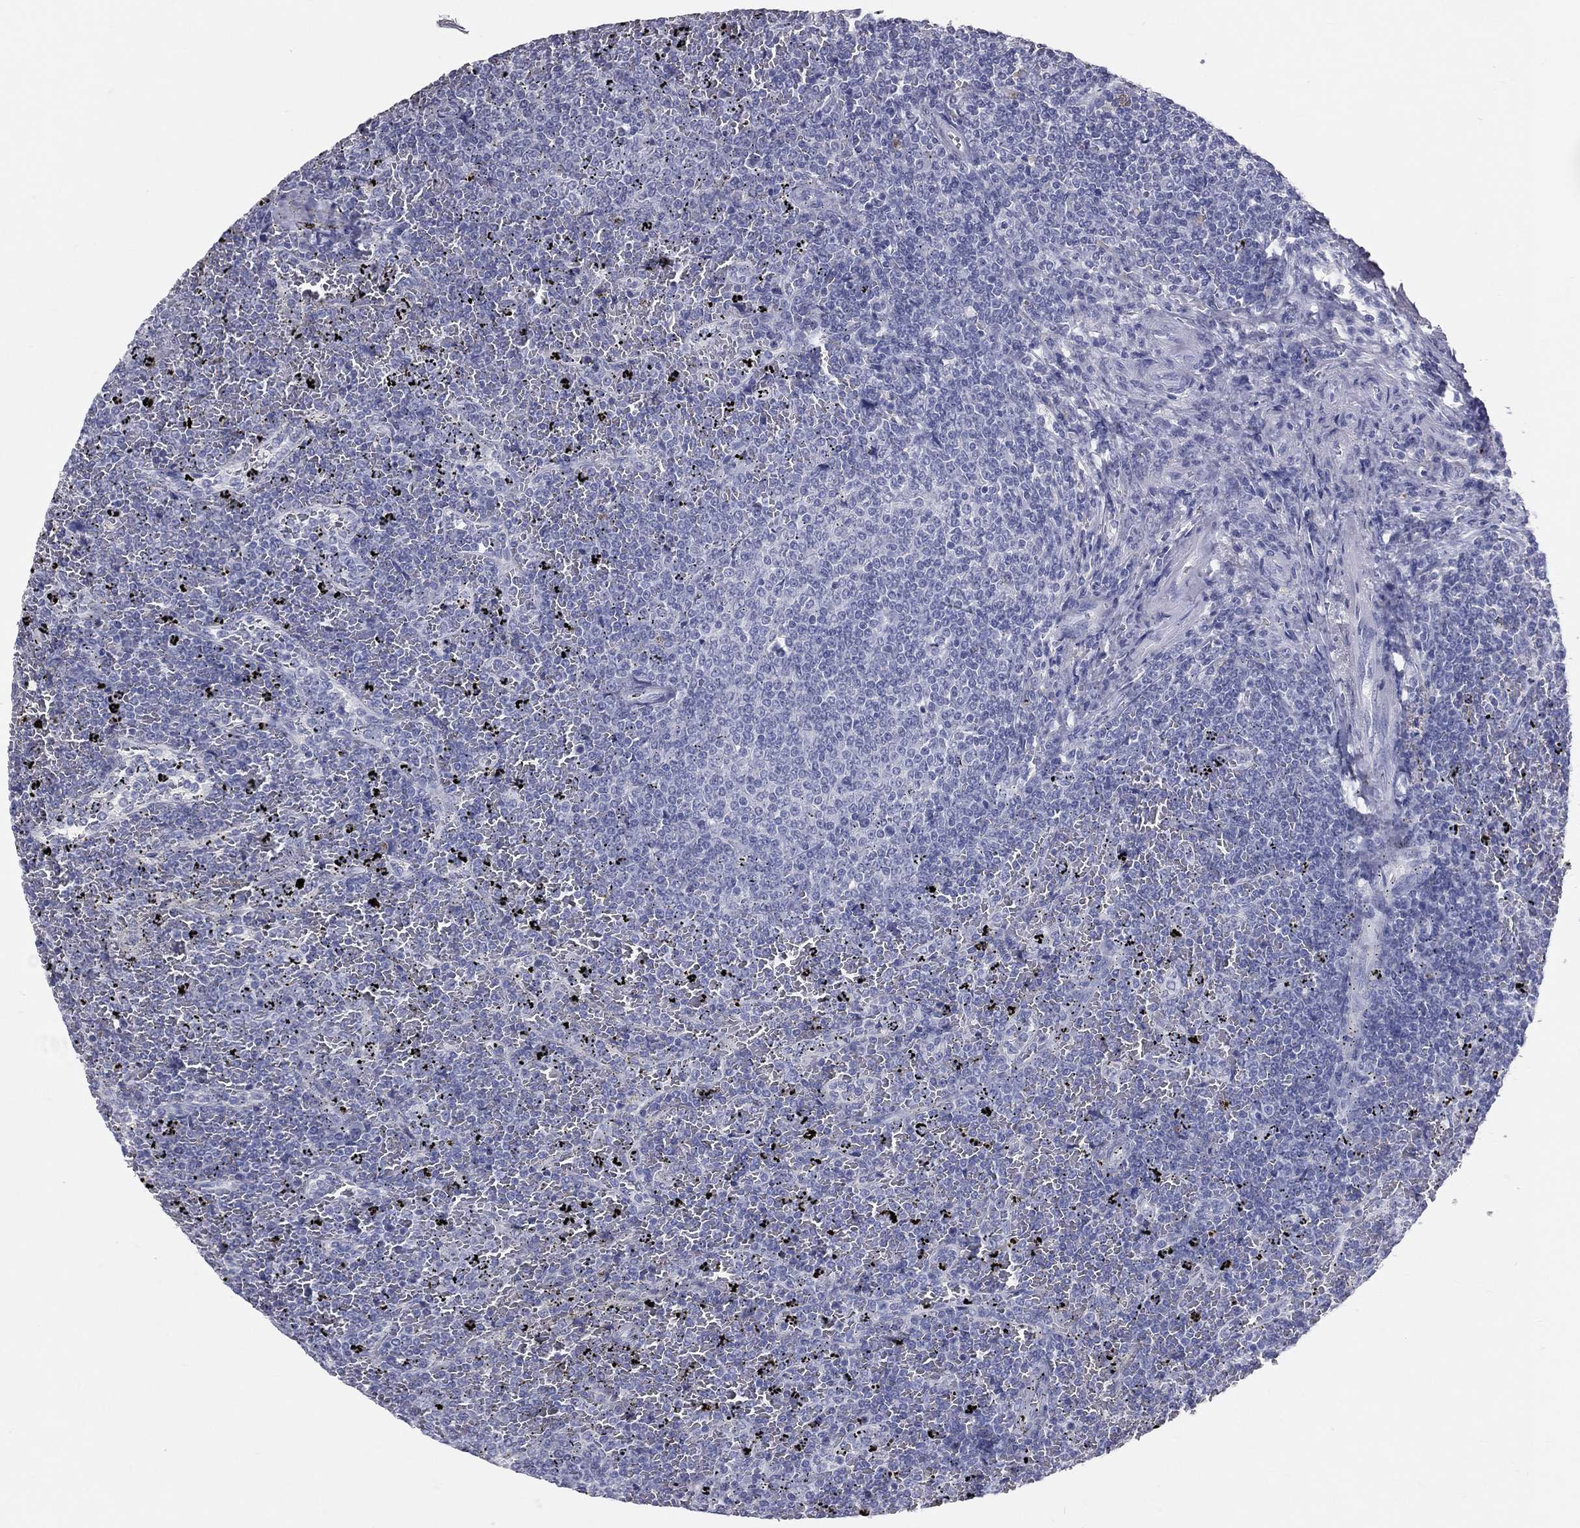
{"staining": {"intensity": "negative", "quantity": "none", "location": "none"}, "tissue": "lymphoma", "cell_type": "Tumor cells", "image_type": "cancer", "snomed": [{"axis": "morphology", "description": "Malignant lymphoma, non-Hodgkin's type, Low grade"}, {"axis": "topography", "description": "Spleen"}], "caption": "Protein analysis of low-grade malignant lymphoma, non-Hodgkin's type demonstrates no significant expression in tumor cells.", "gene": "TFPI2", "patient": {"sex": "female", "age": 77}}